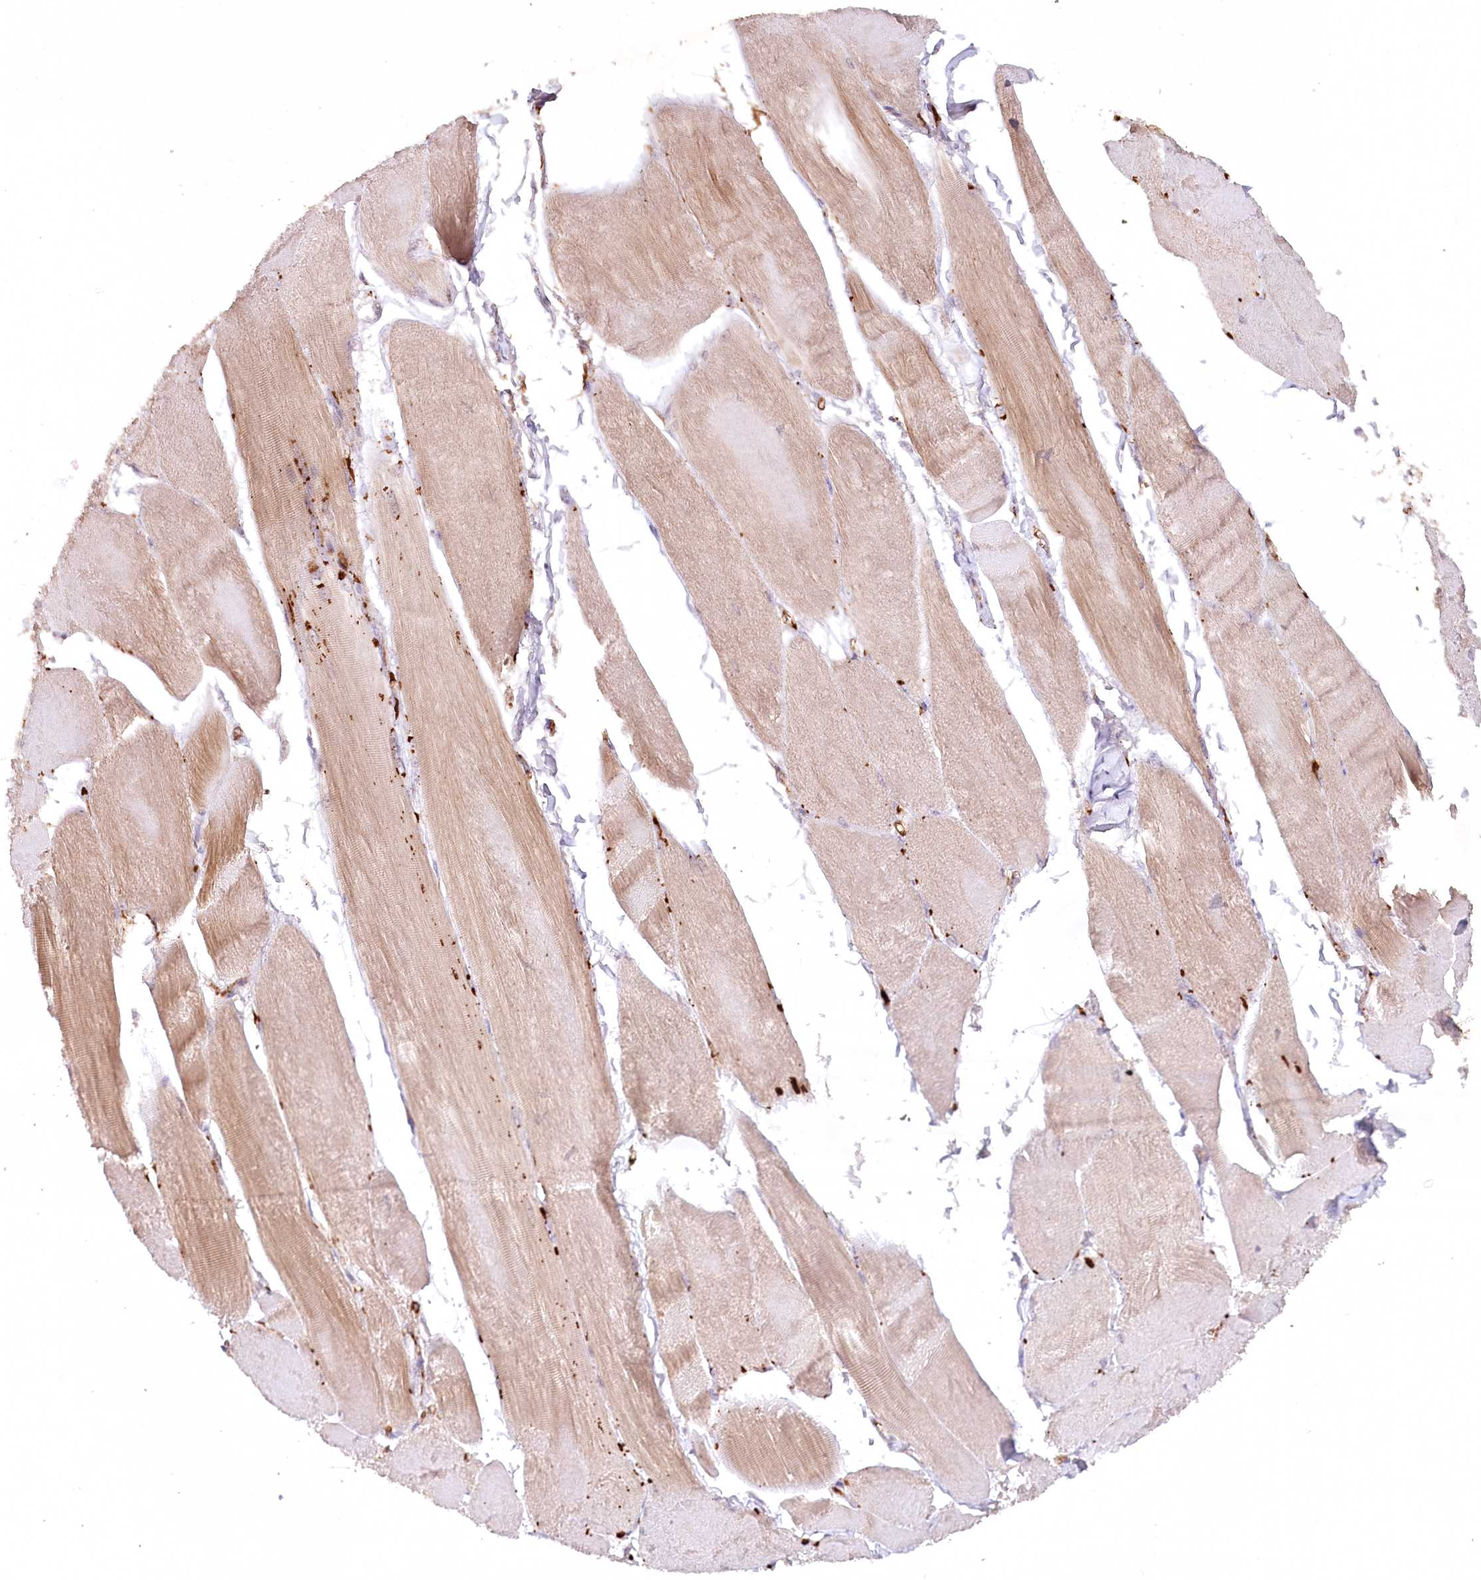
{"staining": {"intensity": "moderate", "quantity": ">75%", "location": "cytoplasmic/membranous"}, "tissue": "skeletal muscle", "cell_type": "Myocytes", "image_type": "normal", "snomed": [{"axis": "morphology", "description": "Normal tissue, NOS"}, {"axis": "morphology", "description": "Basal cell carcinoma"}, {"axis": "topography", "description": "Skeletal muscle"}], "caption": "IHC (DAB) staining of normal skeletal muscle exhibits moderate cytoplasmic/membranous protein staining in about >75% of myocytes.", "gene": "PSAPL1", "patient": {"sex": "female", "age": 64}}